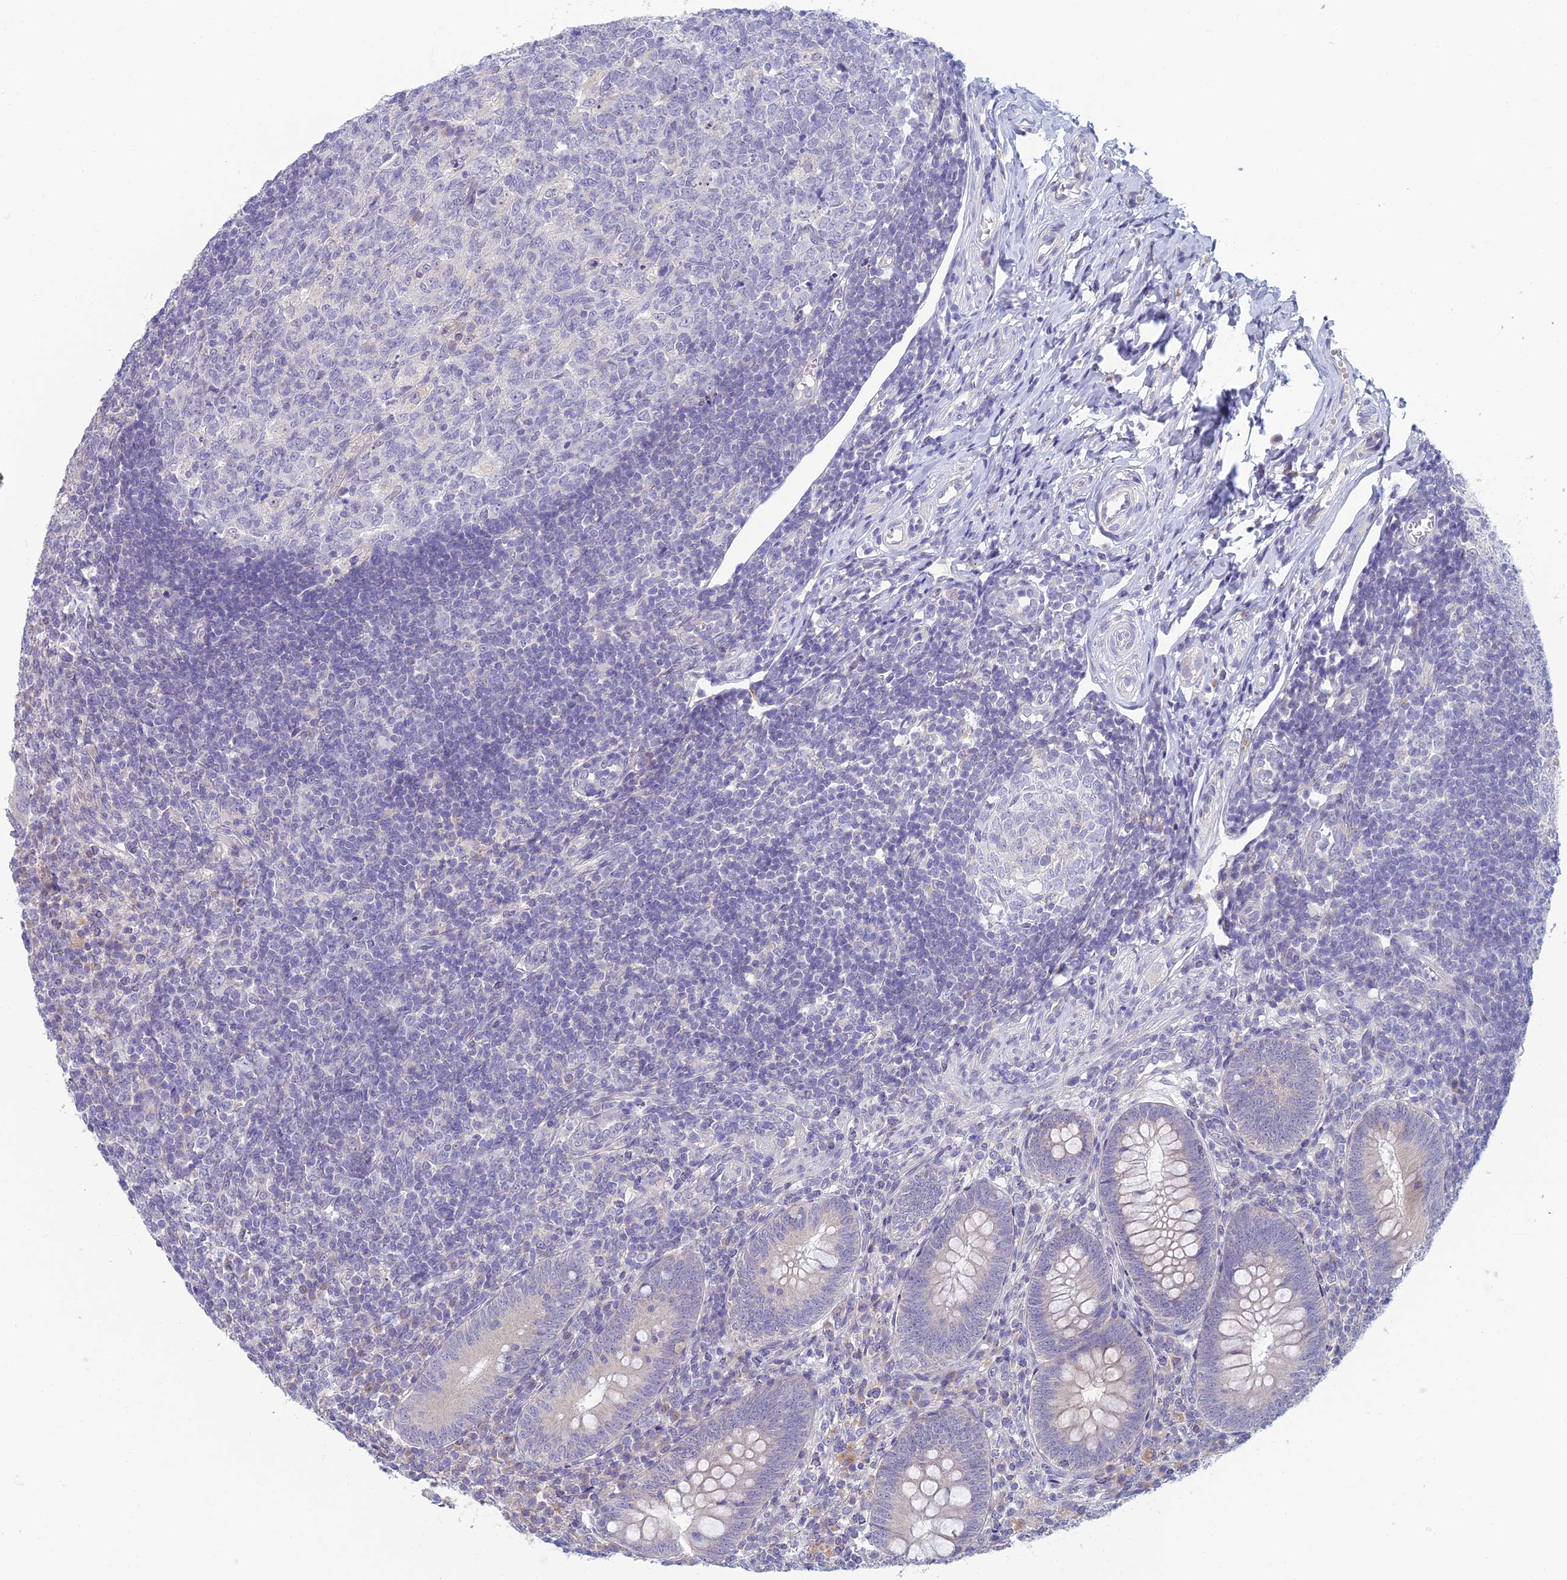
{"staining": {"intensity": "negative", "quantity": "none", "location": "none"}, "tissue": "appendix", "cell_type": "Glandular cells", "image_type": "normal", "snomed": [{"axis": "morphology", "description": "Normal tissue, NOS"}, {"axis": "topography", "description": "Appendix"}], "caption": "Protein analysis of normal appendix displays no significant expression in glandular cells. (DAB IHC visualized using brightfield microscopy, high magnification).", "gene": "SLC25A41", "patient": {"sex": "male", "age": 14}}